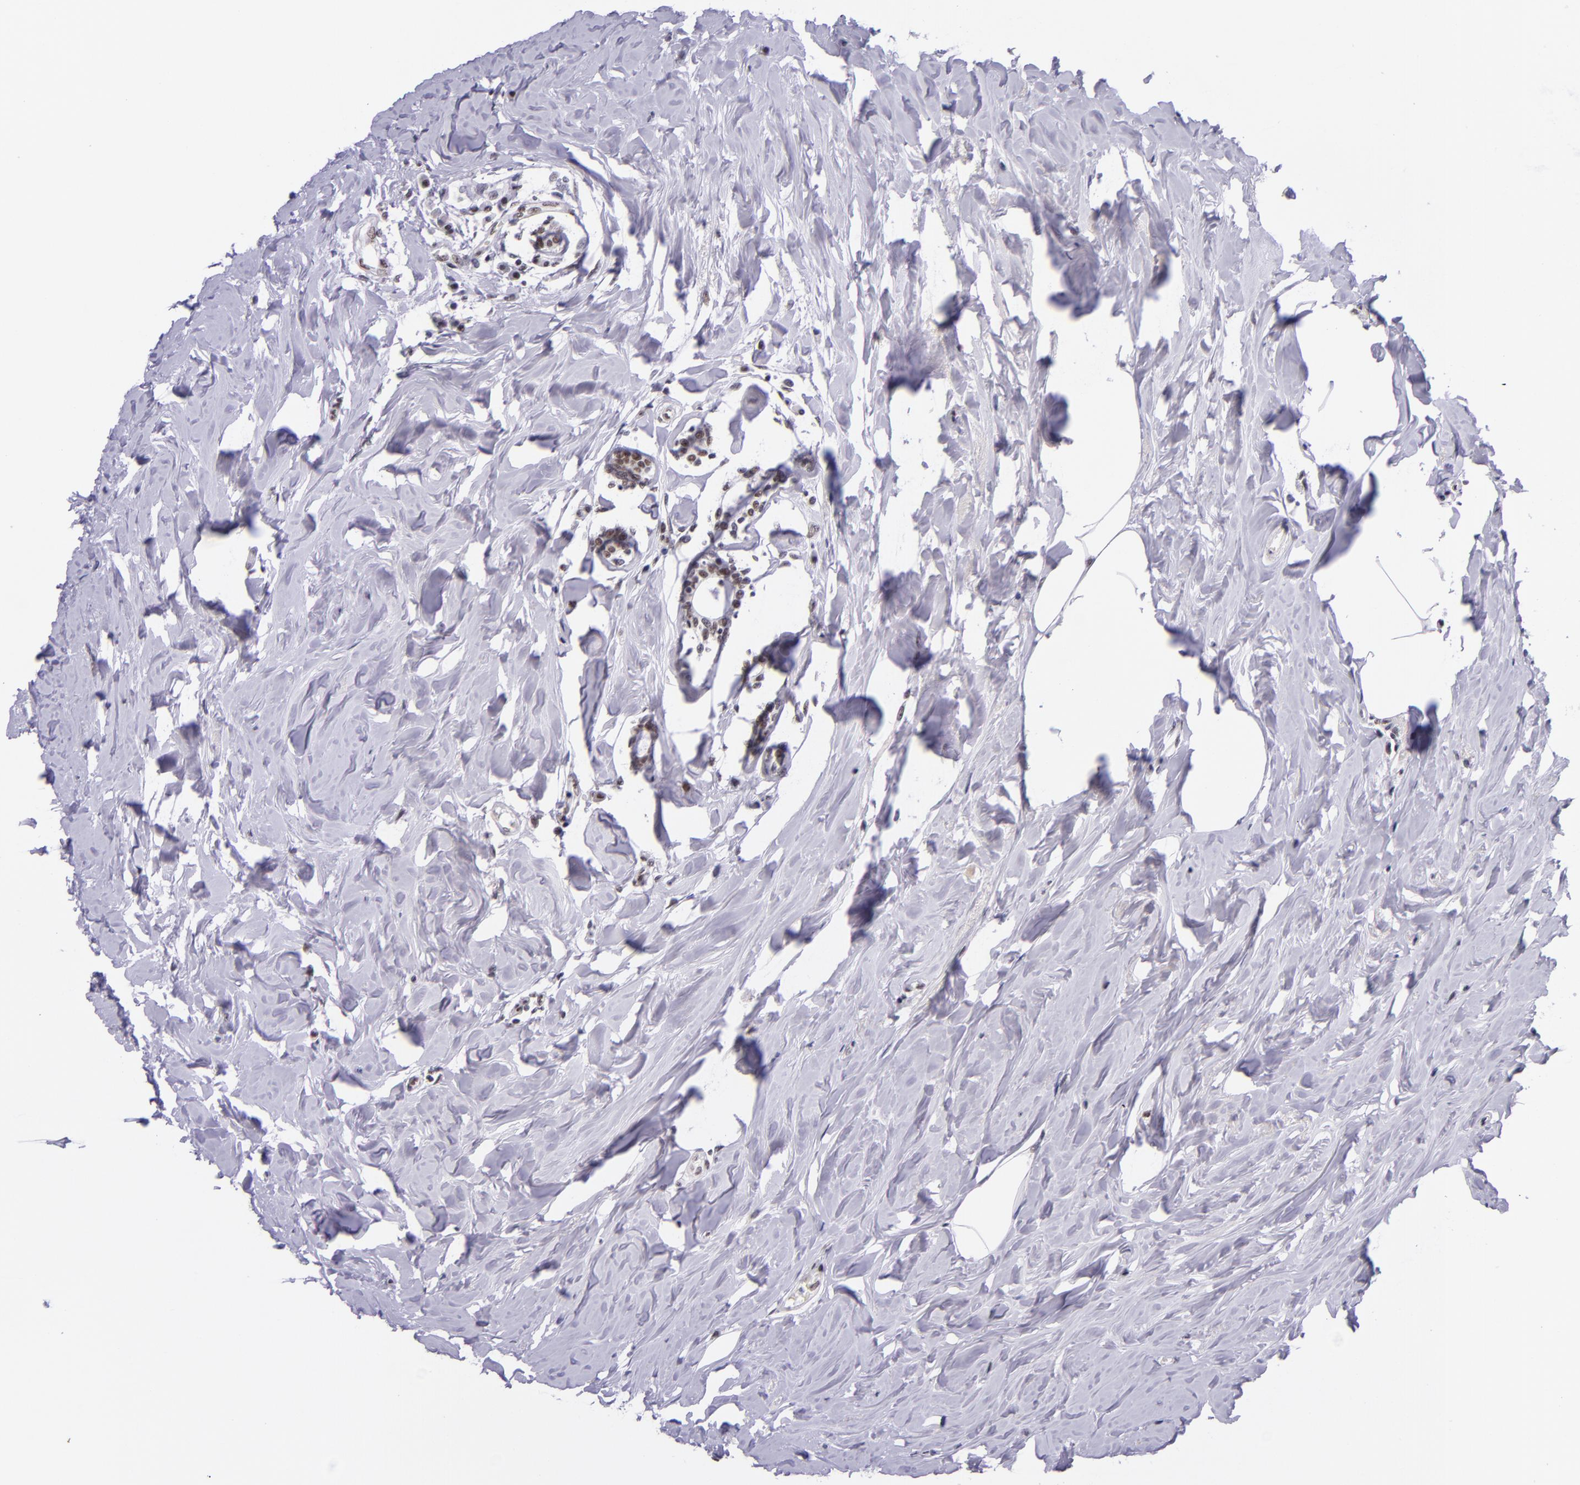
{"staining": {"intensity": "weak", "quantity": "25%-75%", "location": "nuclear"}, "tissue": "breast cancer", "cell_type": "Tumor cells", "image_type": "cancer", "snomed": [{"axis": "morphology", "description": "Lobular carcinoma"}, {"axis": "topography", "description": "Breast"}], "caption": "Protein expression by immunohistochemistry shows weak nuclear expression in about 25%-75% of tumor cells in breast cancer. Nuclei are stained in blue.", "gene": "GPKOW", "patient": {"sex": "female", "age": 51}}